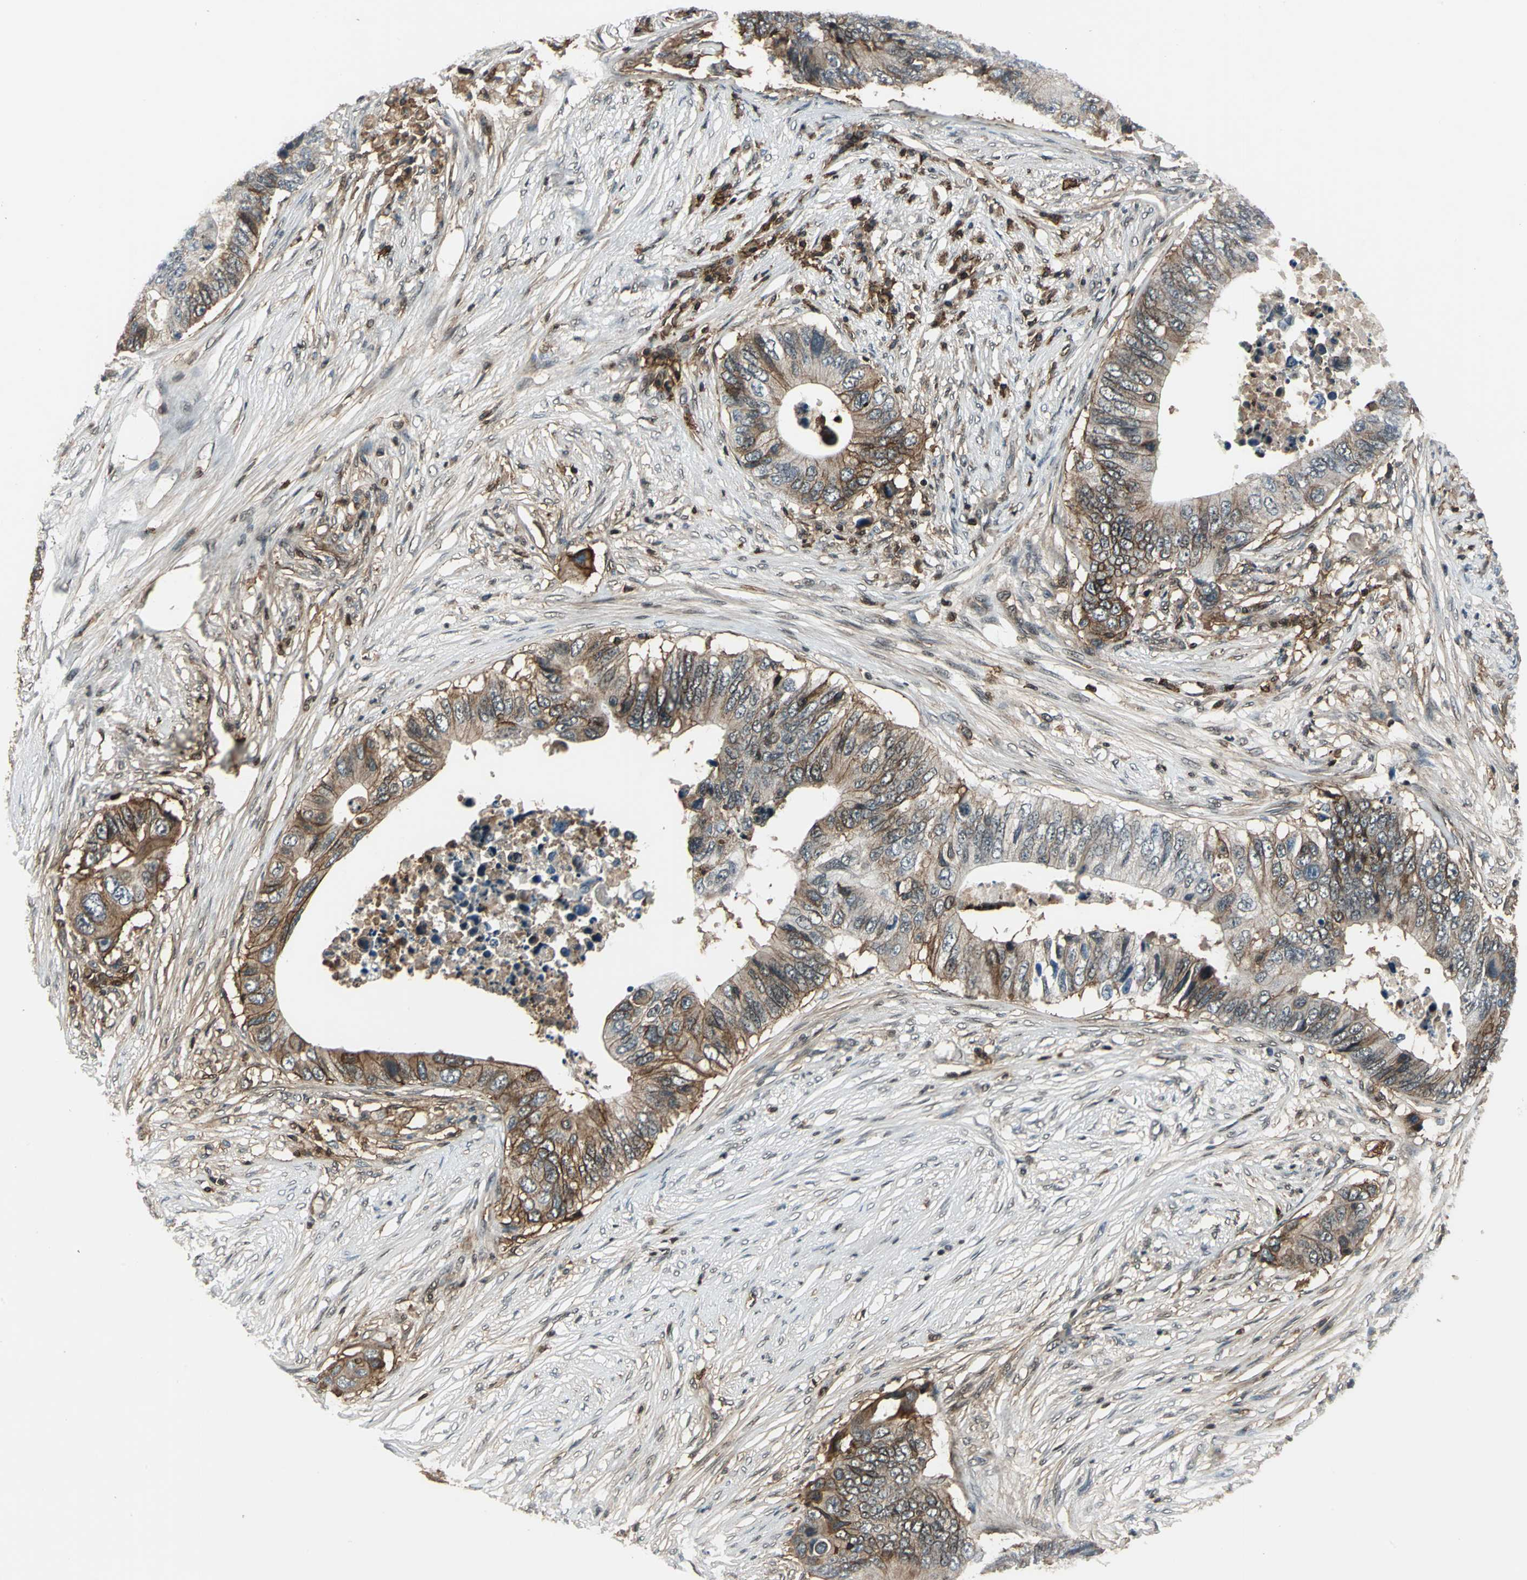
{"staining": {"intensity": "moderate", "quantity": ">75%", "location": "cytoplasmic/membranous"}, "tissue": "colorectal cancer", "cell_type": "Tumor cells", "image_type": "cancer", "snomed": [{"axis": "morphology", "description": "Adenocarcinoma, NOS"}, {"axis": "topography", "description": "Colon"}], "caption": "A micrograph of human colorectal cancer (adenocarcinoma) stained for a protein displays moderate cytoplasmic/membranous brown staining in tumor cells.", "gene": "NR2C2", "patient": {"sex": "male", "age": 71}}